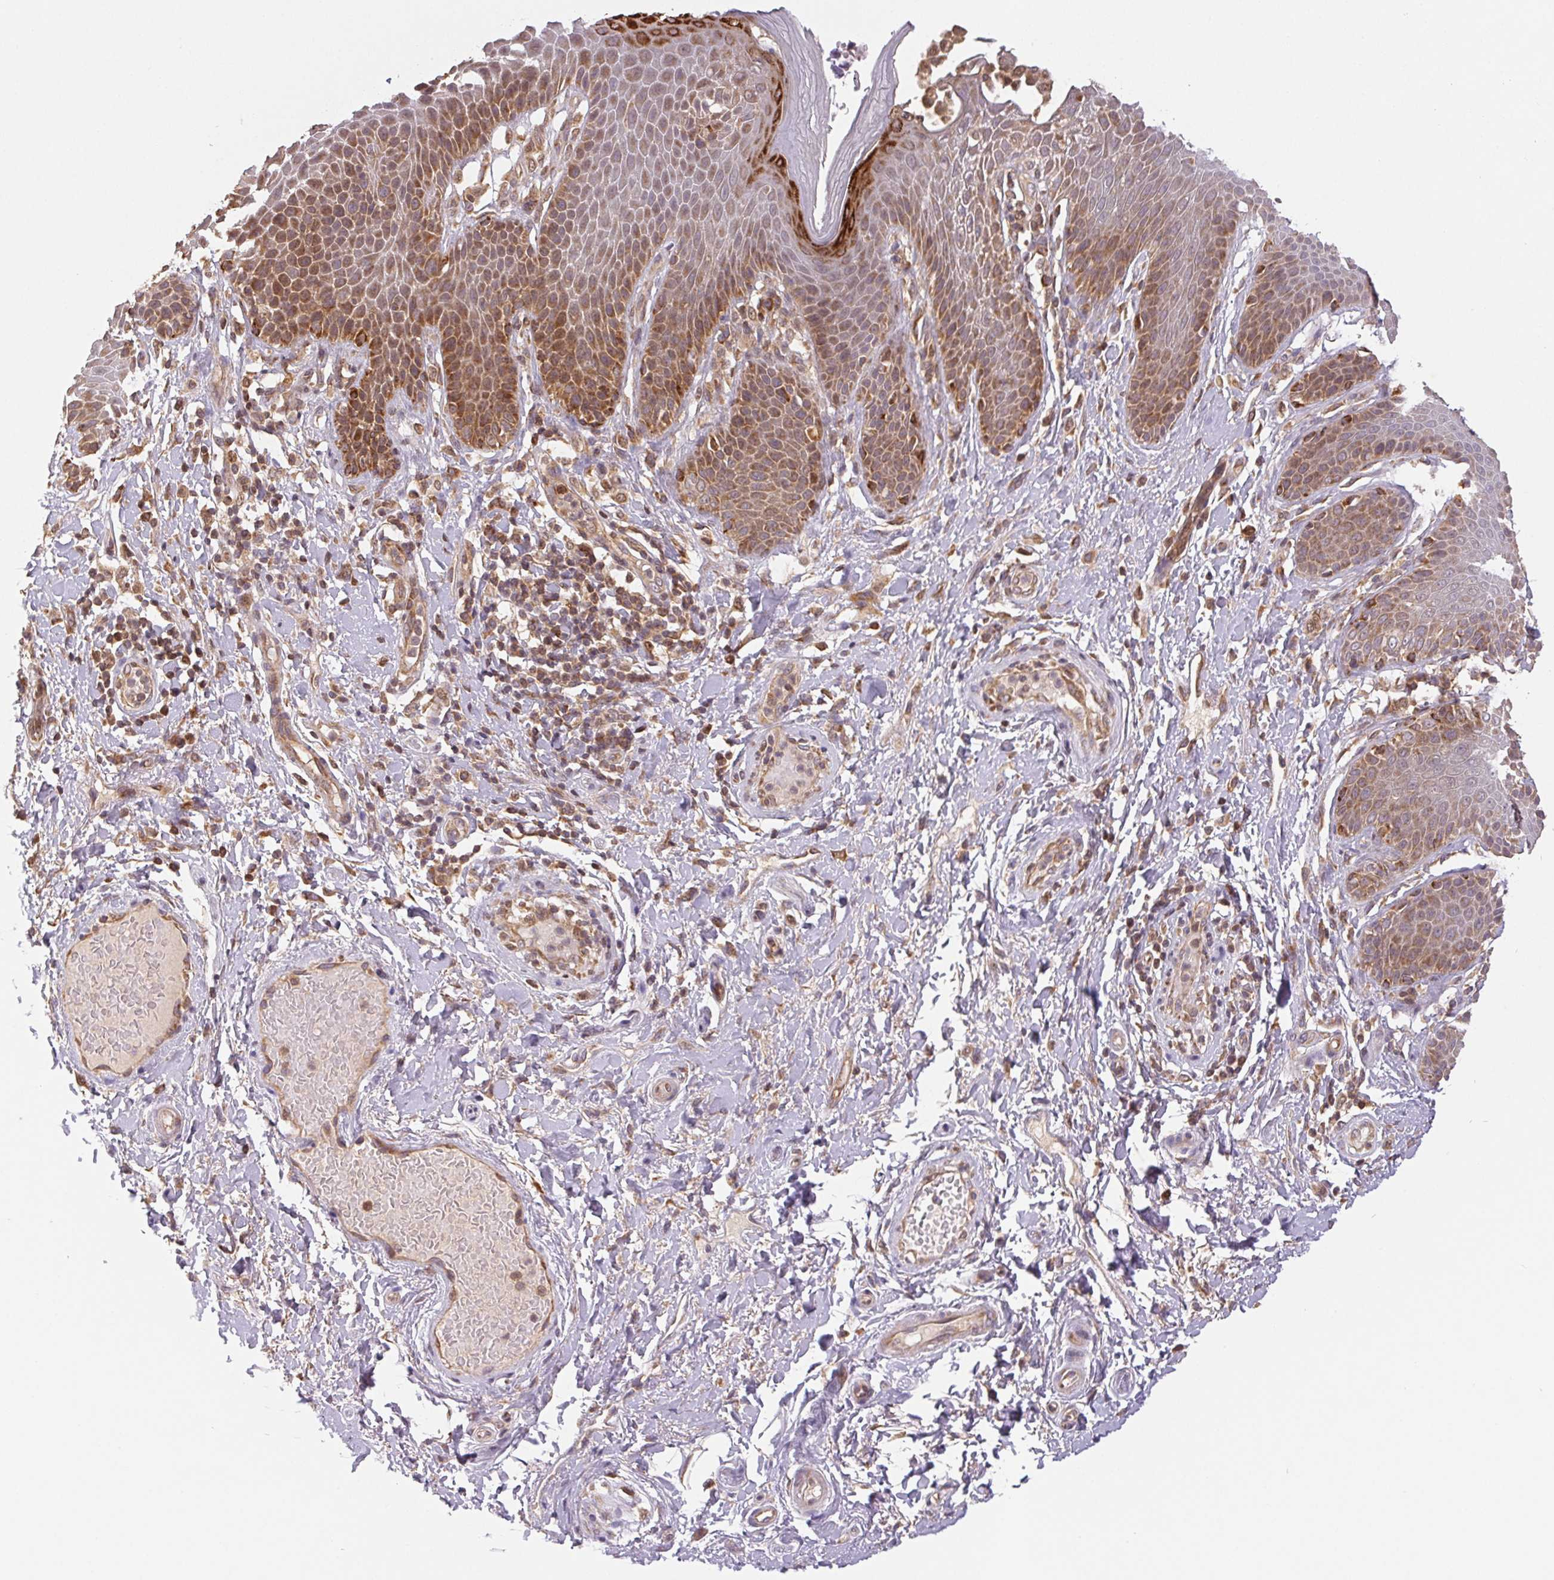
{"staining": {"intensity": "moderate", "quantity": ">75%", "location": "cytoplasmic/membranous"}, "tissue": "skin", "cell_type": "Epidermal cells", "image_type": "normal", "snomed": [{"axis": "morphology", "description": "Normal tissue, NOS"}, {"axis": "topography", "description": "Anal"}, {"axis": "topography", "description": "Peripheral nerve tissue"}], "caption": "This histopathology image shows IHC staining of benign skin, with medium moderate cytoplasmic/membranous positivity in about >75% of epidermal cells.", "gene": "MTHFD1L", "patient": {"sex": "male", "age": 51}}